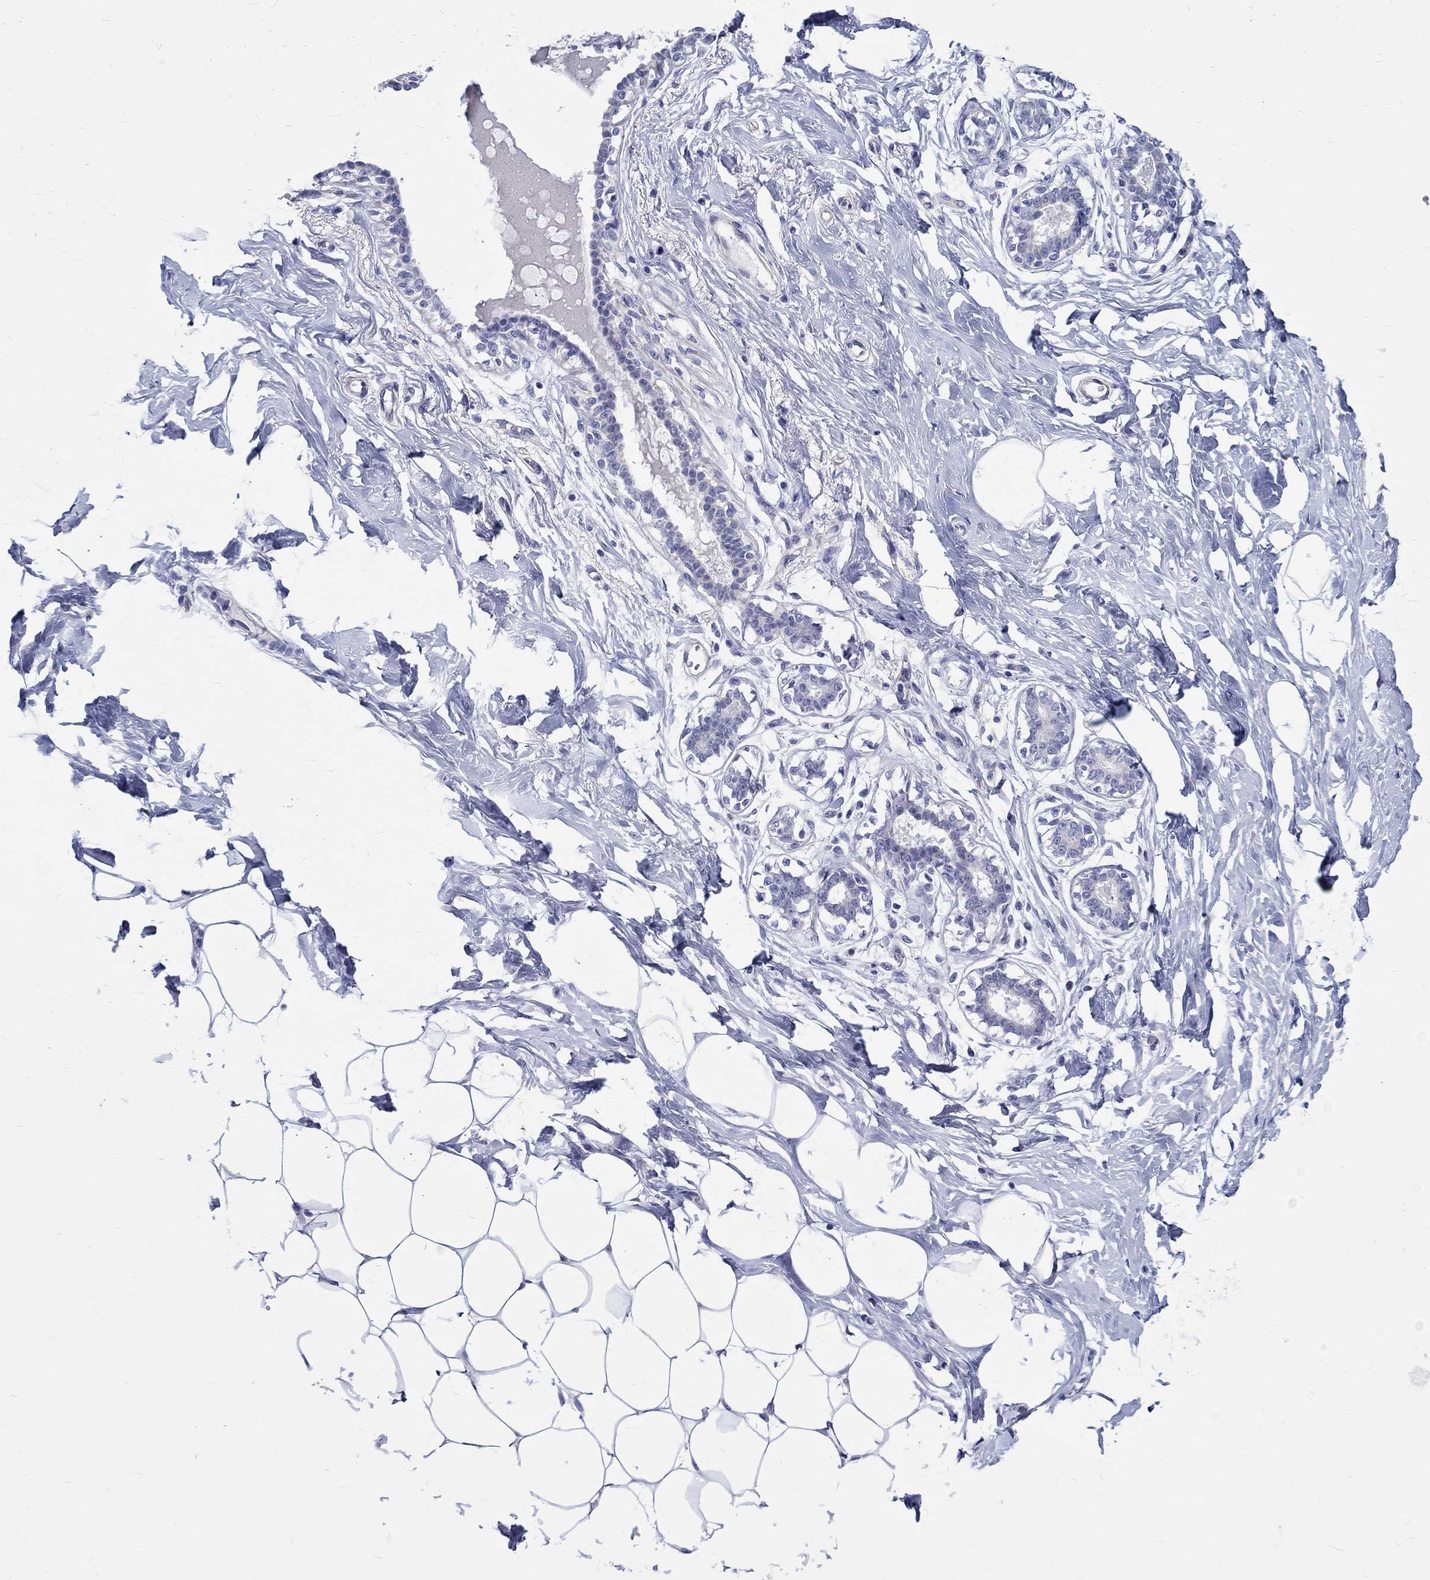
{"staining": {"intensity": "negative", "quantity": "none", "location": "none"}, "tissue": "breast", "cell_type": "Adipocytes", "image_type": "normal", "snomed": [{"axis": "morphology", "description": "Normal tissue, NOS"}, {"axis": "morphology", "description": "Lobular carcinoma, in situ"}, {"axis": "topography", "description": "Breast"}], "caption": "Immunohistochemistry (IHC) histopathology image of unremarkable human breast stained for a protein (brown), which shows no staining in adipocytes. The staining is performed using DAB brown chromogen with nuclei counter-stained in using hematoxylin.", "gene": "SH2D7", "patient": {"sex": "female", "age": 35}}